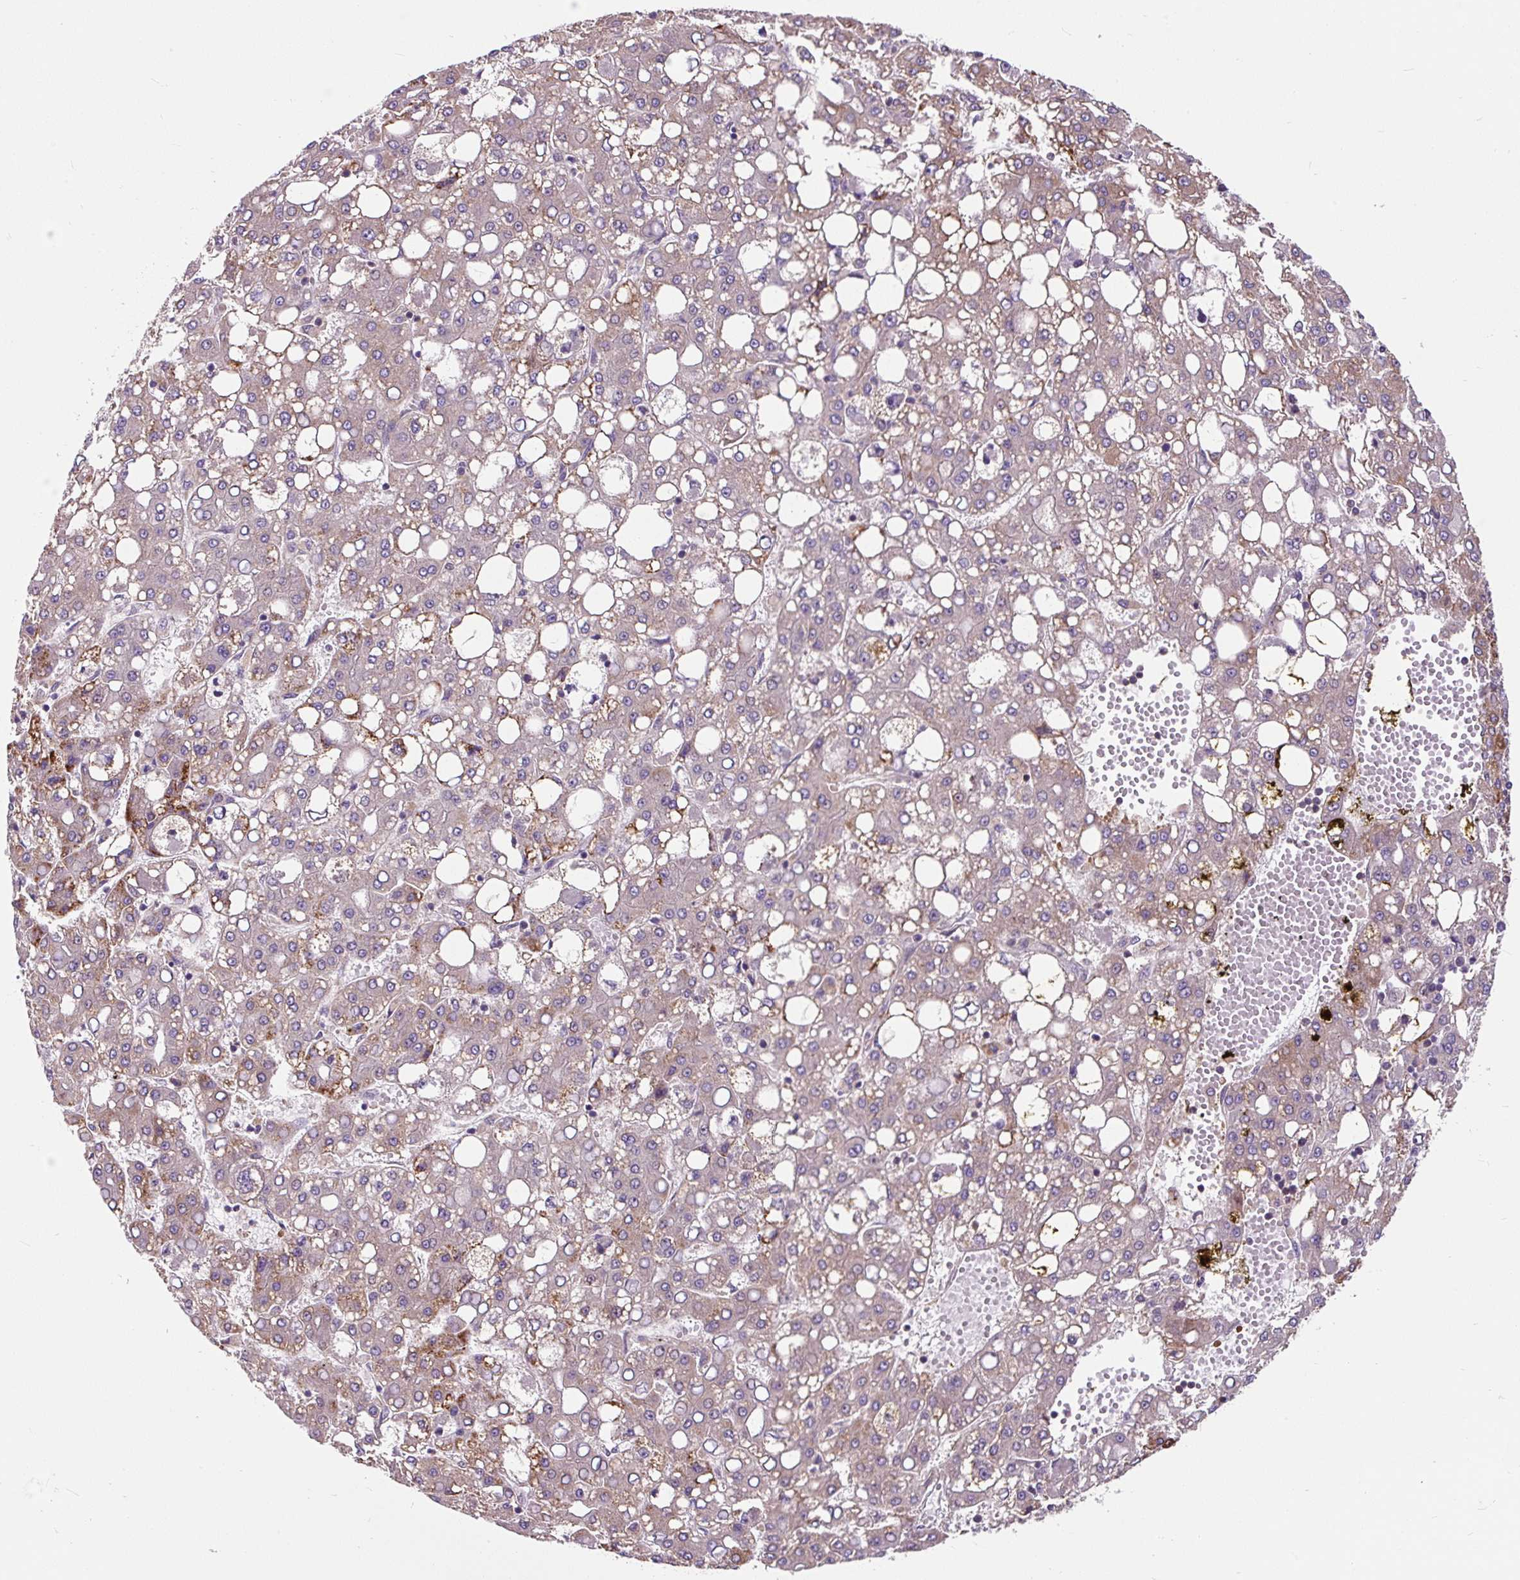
{"staining": {"intensity": "moderate", "quantity": "<25%", "location": "cytoplasmic/membranous"}, "tissue": "liver cancer", "cell_type": "Tumor cells", "image_type": "cancer", "snomed": [{"axis": "morphology", "description": "Carcinoma, Hepatocellular, NOS"}, {"axis": "topography", "description": "Liver"}], "caption": "IHC staining of liver cancer, which reveals low levels of moderate cytoplasmic/membranous positivity in approximately <25% of tumor cells indicating moderate cytoplasmic/membranous protein staining. The staining was performed using DAB (3,3'-diaminobenzidine) (brown) for protein detection and nuclei were counterstained in hematoxylin (blue).", "gene": "PCDHGB3", "patient": {"sex": "male", "age": 65}}